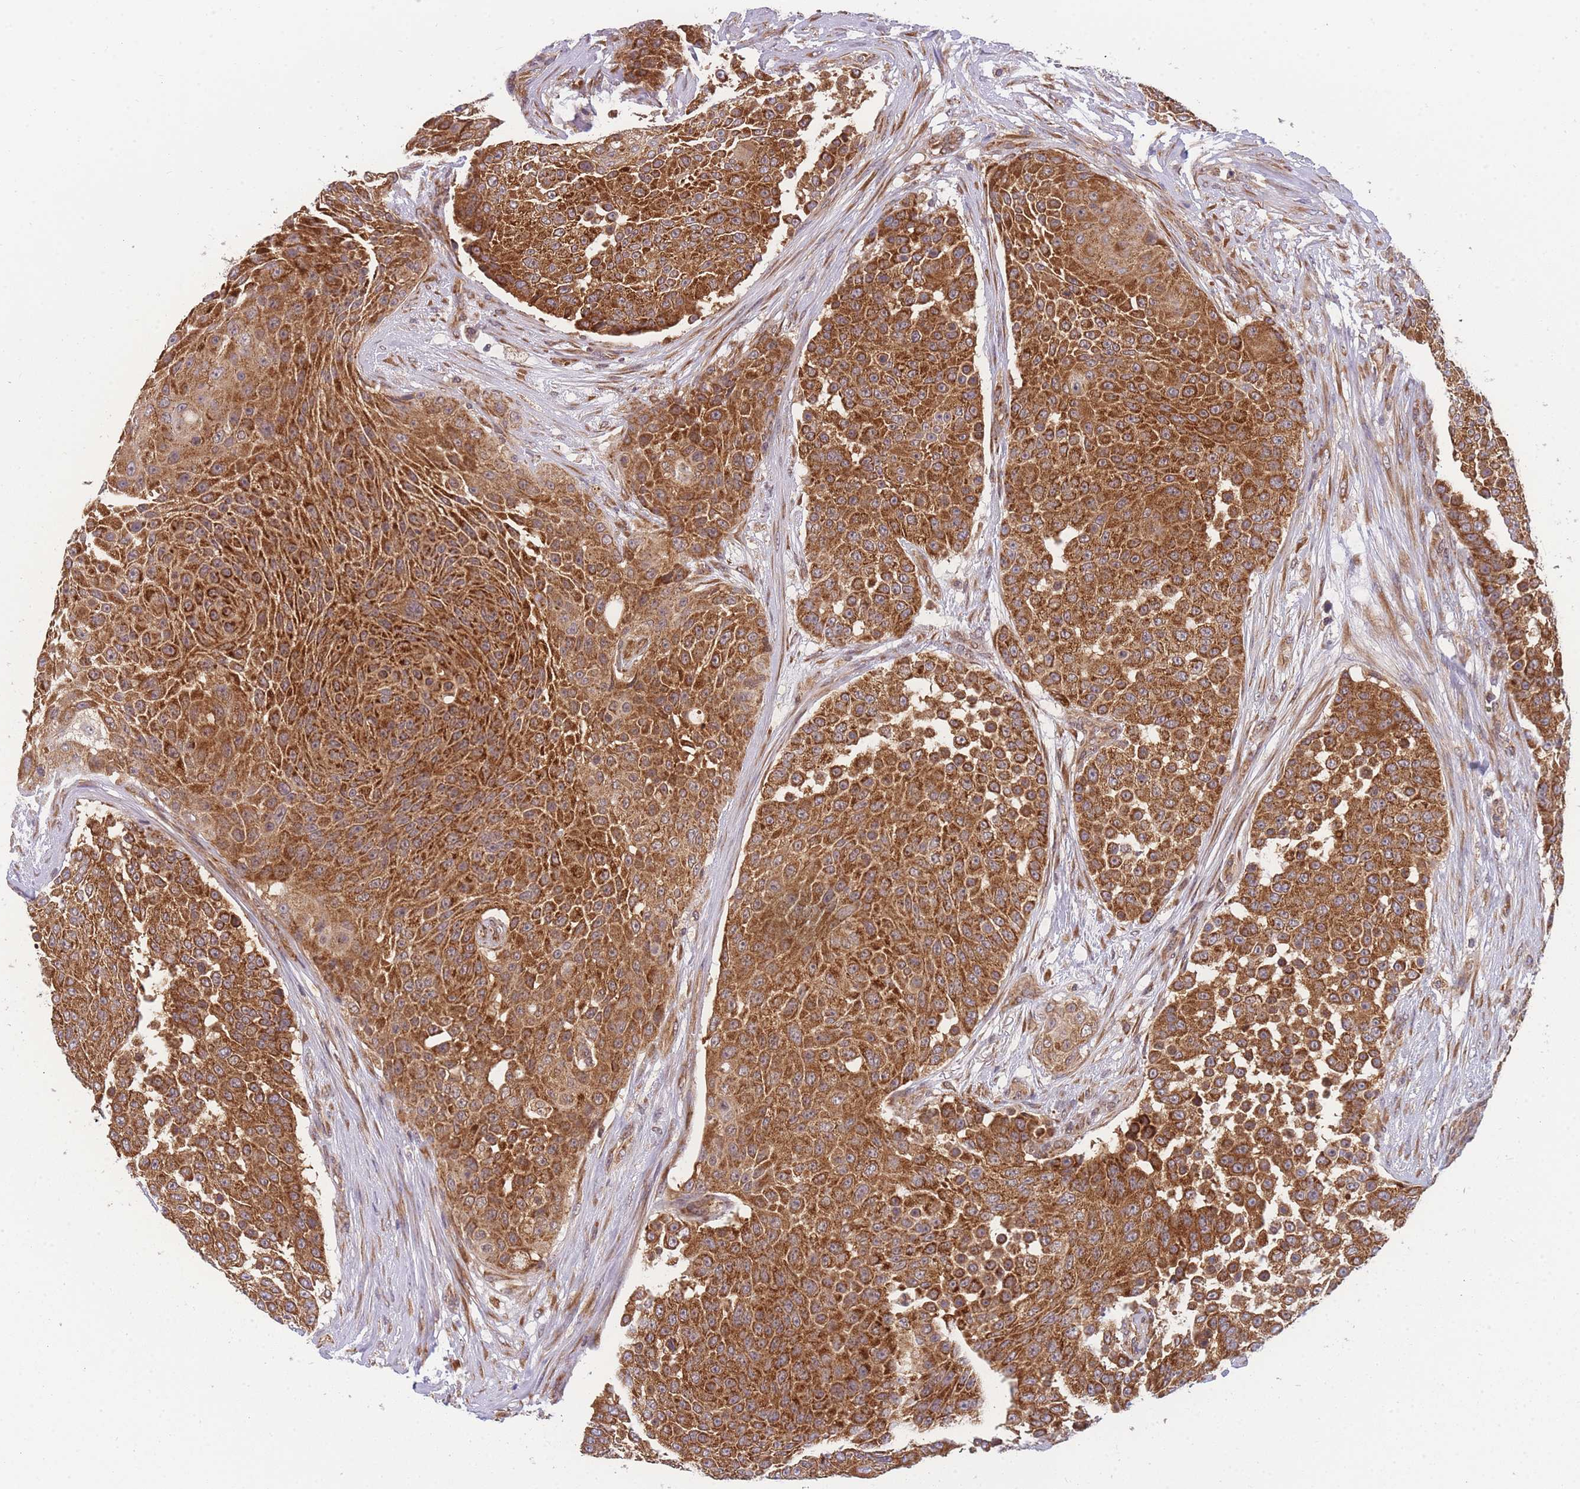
{"staining": {"intensity": "strong", "quantity": ">75%", "location": "cytoplasmic/membranous"}, "tissue": "urothelial cancer", "cell_type": "Tumor cells", "image_type": "cancer", "snomed": [{"axis": "morphology", "description": "Urothelial carcinoma, High grade"}, {"axis": "topography", "description": "Urinary bladder"}], "caption": "About >75% of tumor cells in human urothelial carcinoma (high-grade) demonstrate strong cytoplasmic/membranous protein positivity as visualized by brown immunohistochemical staining.", "gene": "MRPL23", "patient": {"sex": "female", "age": 63}}